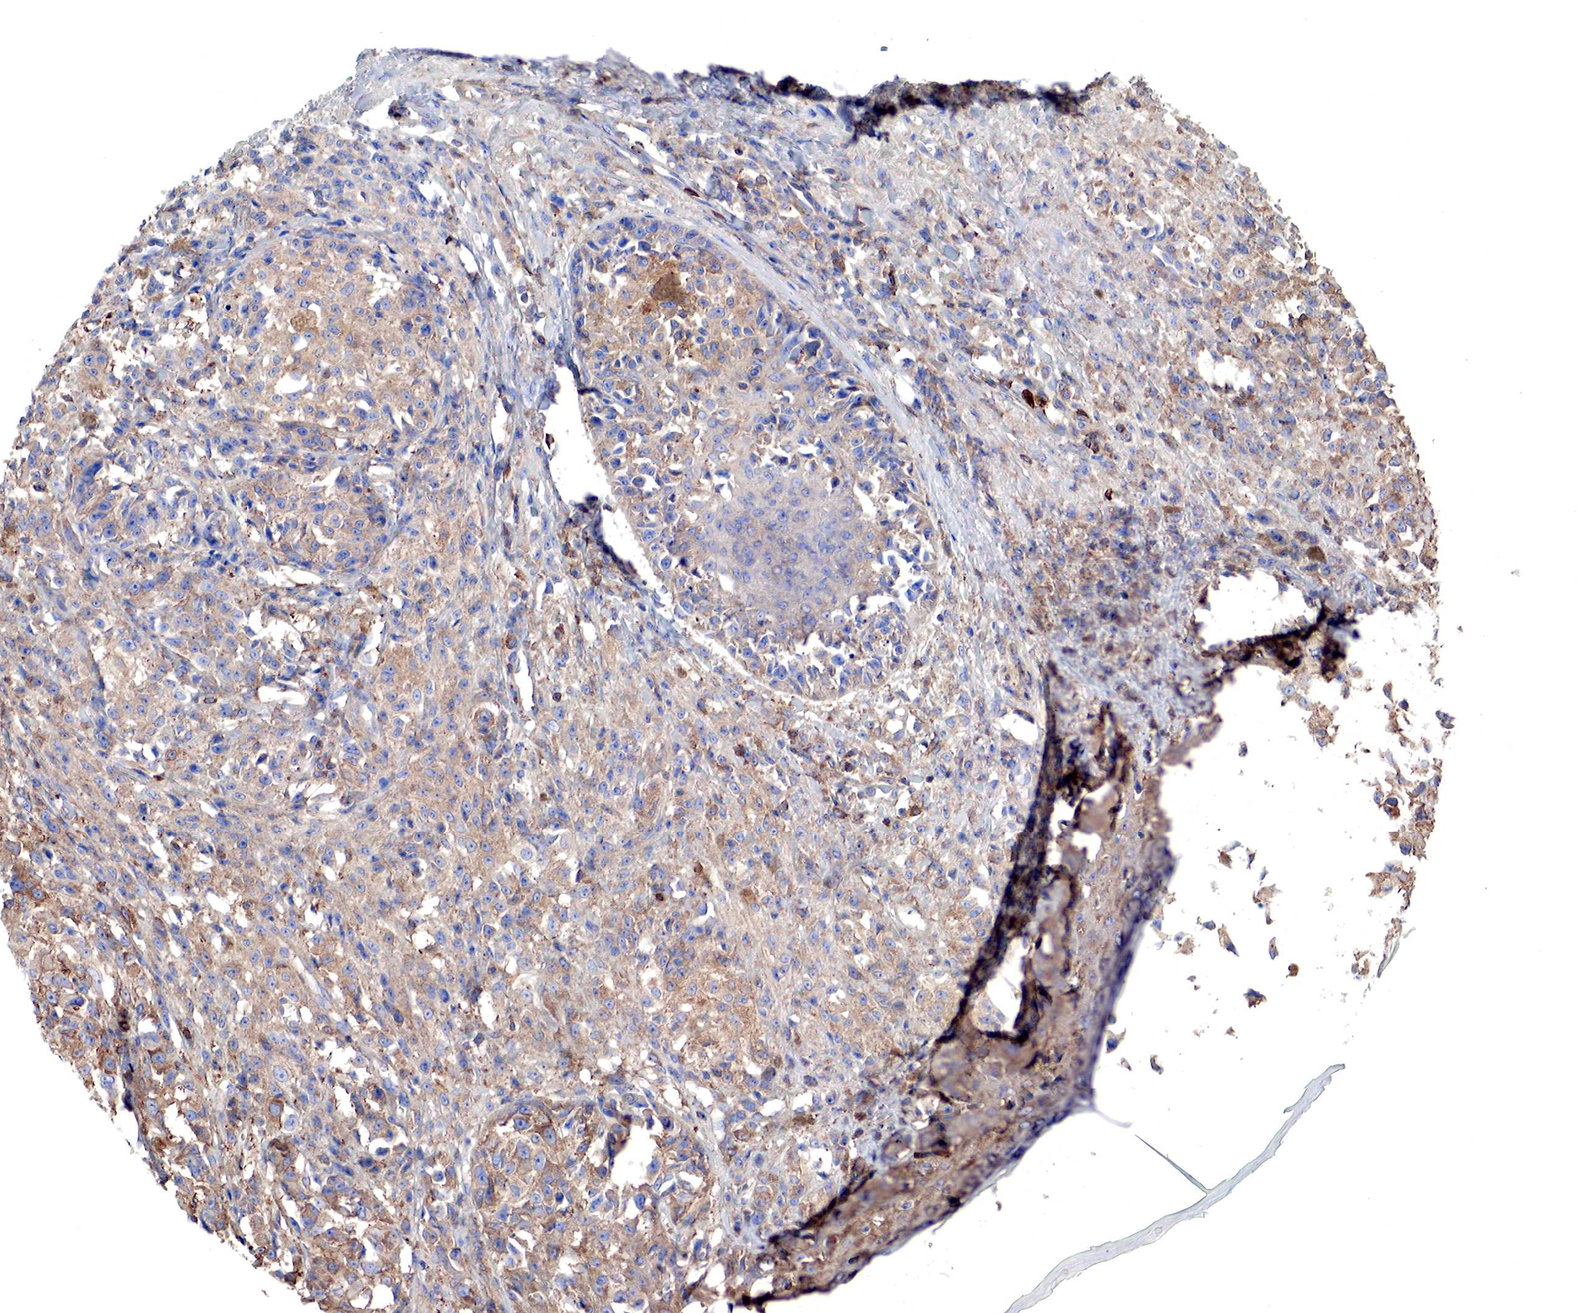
{"staining": {"intensity": "weak", "quantity": "25%-75%", "location": "cytoplasmic/membranous"}, "tissue": "melanoma", "cell_type": "Tumor cells", "image_type": "cancer", "snomed": [{"axis": "morphology", "description": "Malignant melanoma, NOS"}, {"axis": "topography", "description": "Skin"}], "caption": "Melanoma stained for a protein (brown) demonstrates weak cytoplasmic/membranous positive staining in about 25%-75% of tumor cells.", "gene": "G6PD", "patient": {"sex": "male", "age": 80}}